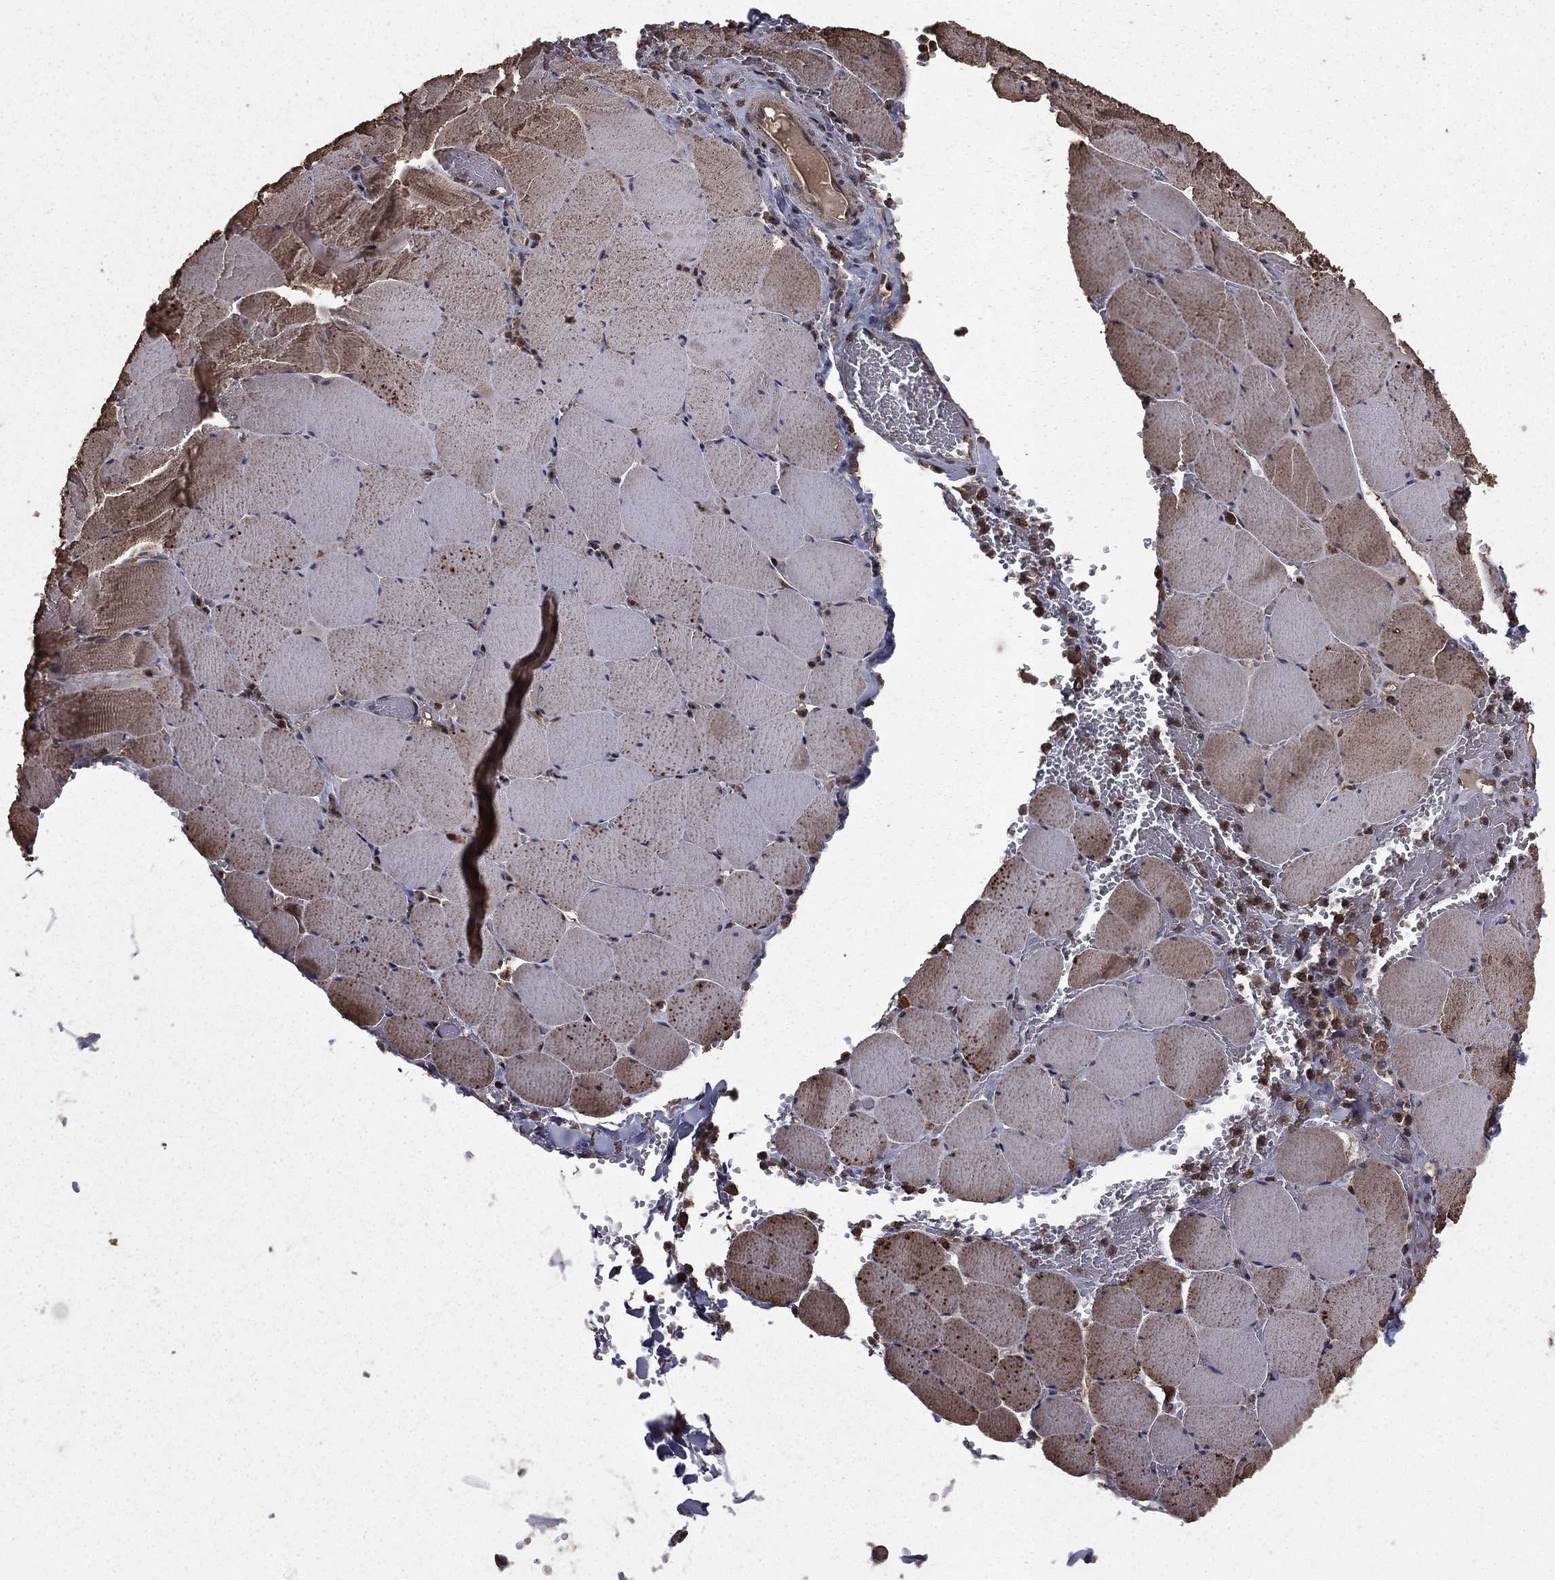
{"staining": {"intensity": "moderate", "quantity": "25%-75%", "location": "cytoplasmic/membranous"}, "tissue": "skeletal muscle", "cell_type": "Myocytes", "image_type": "normal", "snomed": [{"axis": "morphology", "description": "Normal tissue, NOS"}, {"axis": "morphology", "description": "Malignant melanoma, Metastatic site"}, {"axis": "topography", "description": "Skeletal muscle"}], "caption": "Protein analysis of normal skeletal muscle demonstrates moderate cytoplasmic/membranous positivity in about 25%-75% of myocytes.", "gene": "BIRC6", "patient": {"sex": "male", "age": 50}}